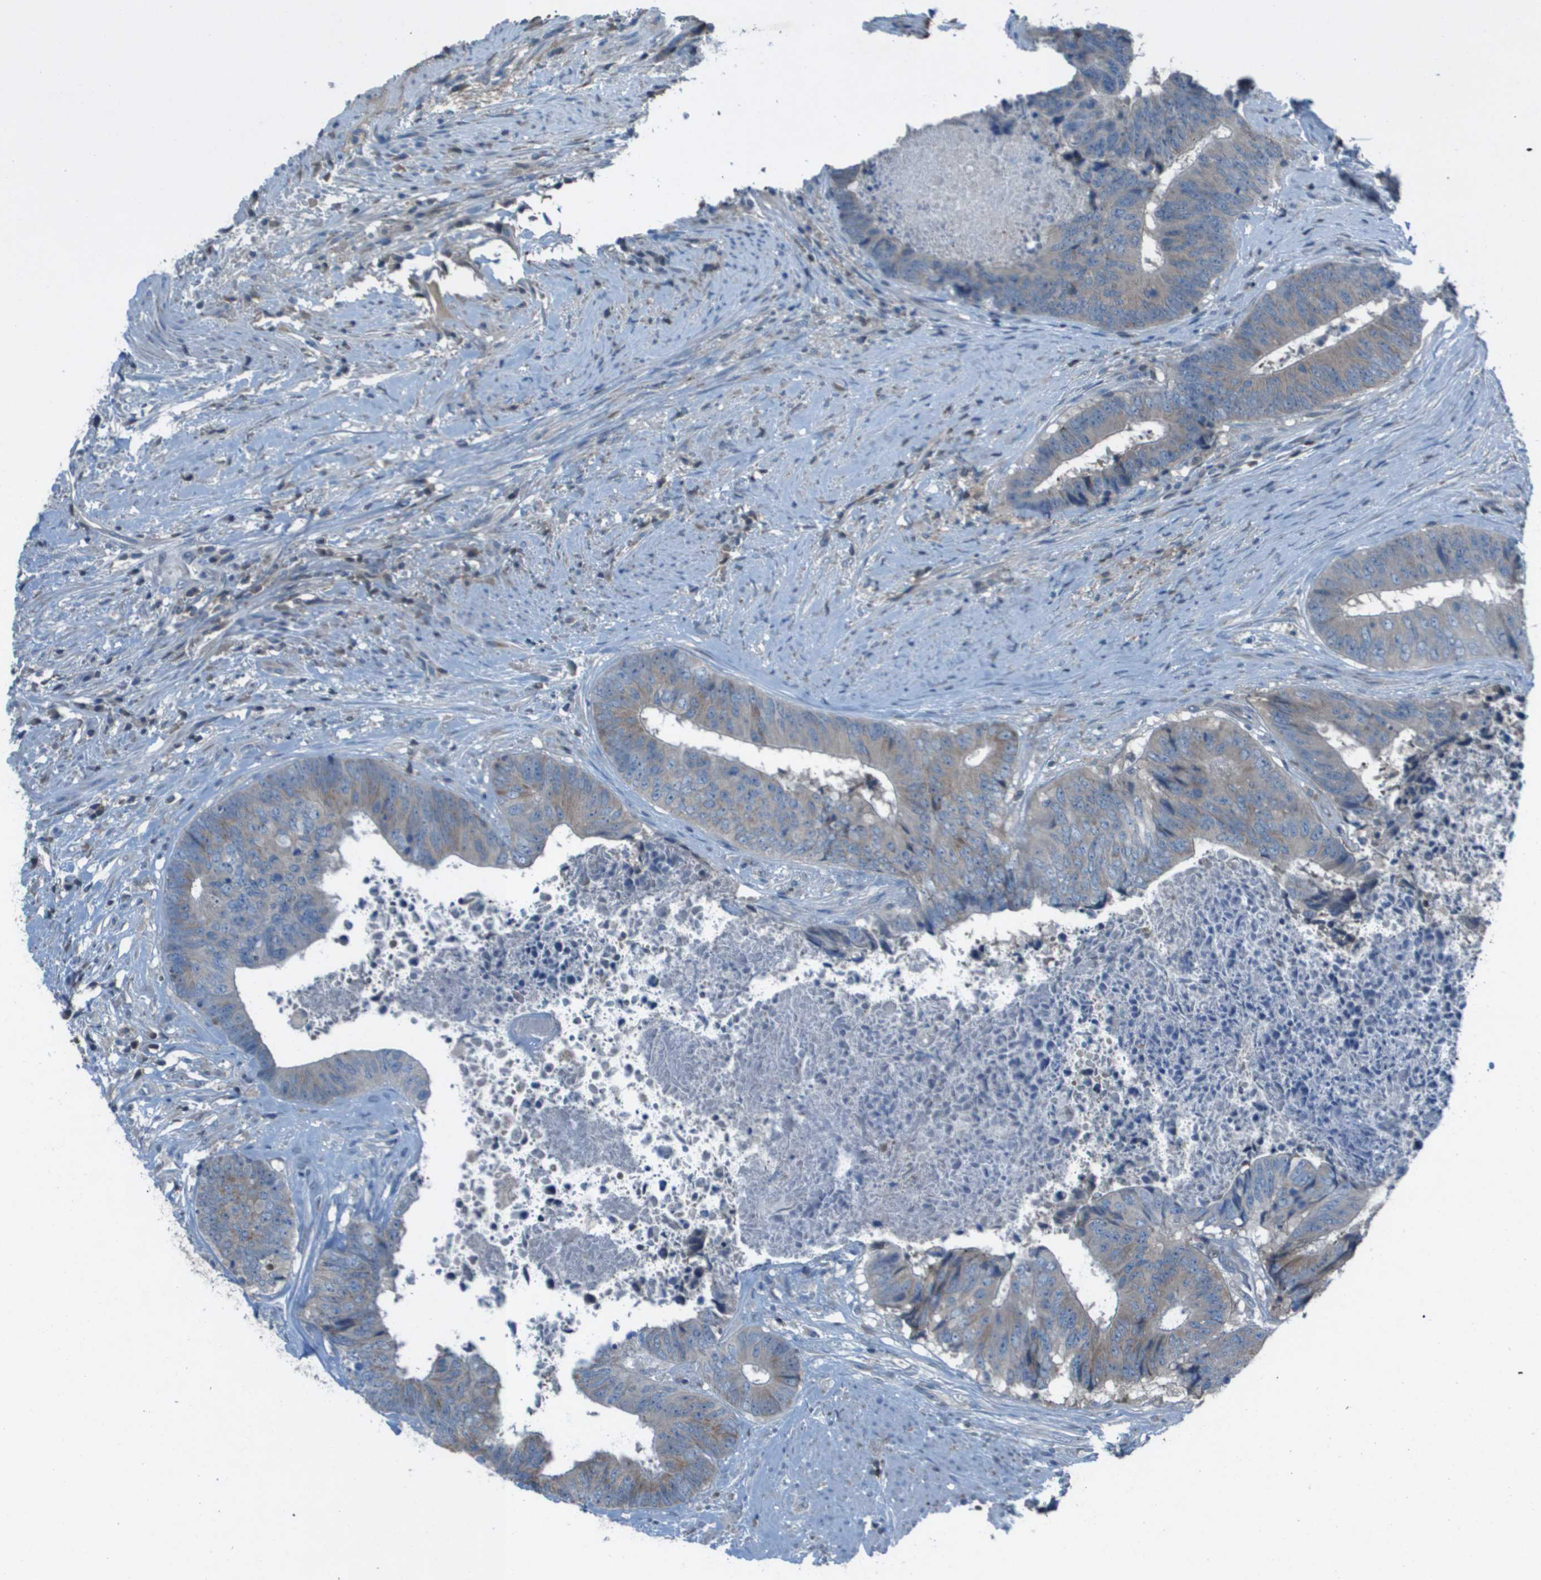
{"staining": {"intensity": "weak", "quantity": "<25%", "location": "cytoplasmic/membranous"}, "tissue": "colorectal cancer", "cell_type": "Tumor cells", "image_type": "cancer", "snomed": [{"axis": "morphology", "description": "Adenocarcinoma, NOS"}, {"axis": "topography", "description": "Rectum"}], "caption": "Immunohistochemistry histopathology image of colorectal cancer (adenocarcinoma) stained for a protein (brown), which displays no positivity in tumor cells.", "gene": "CAMK4", "patient": {"sex": "male", "age": 72}}